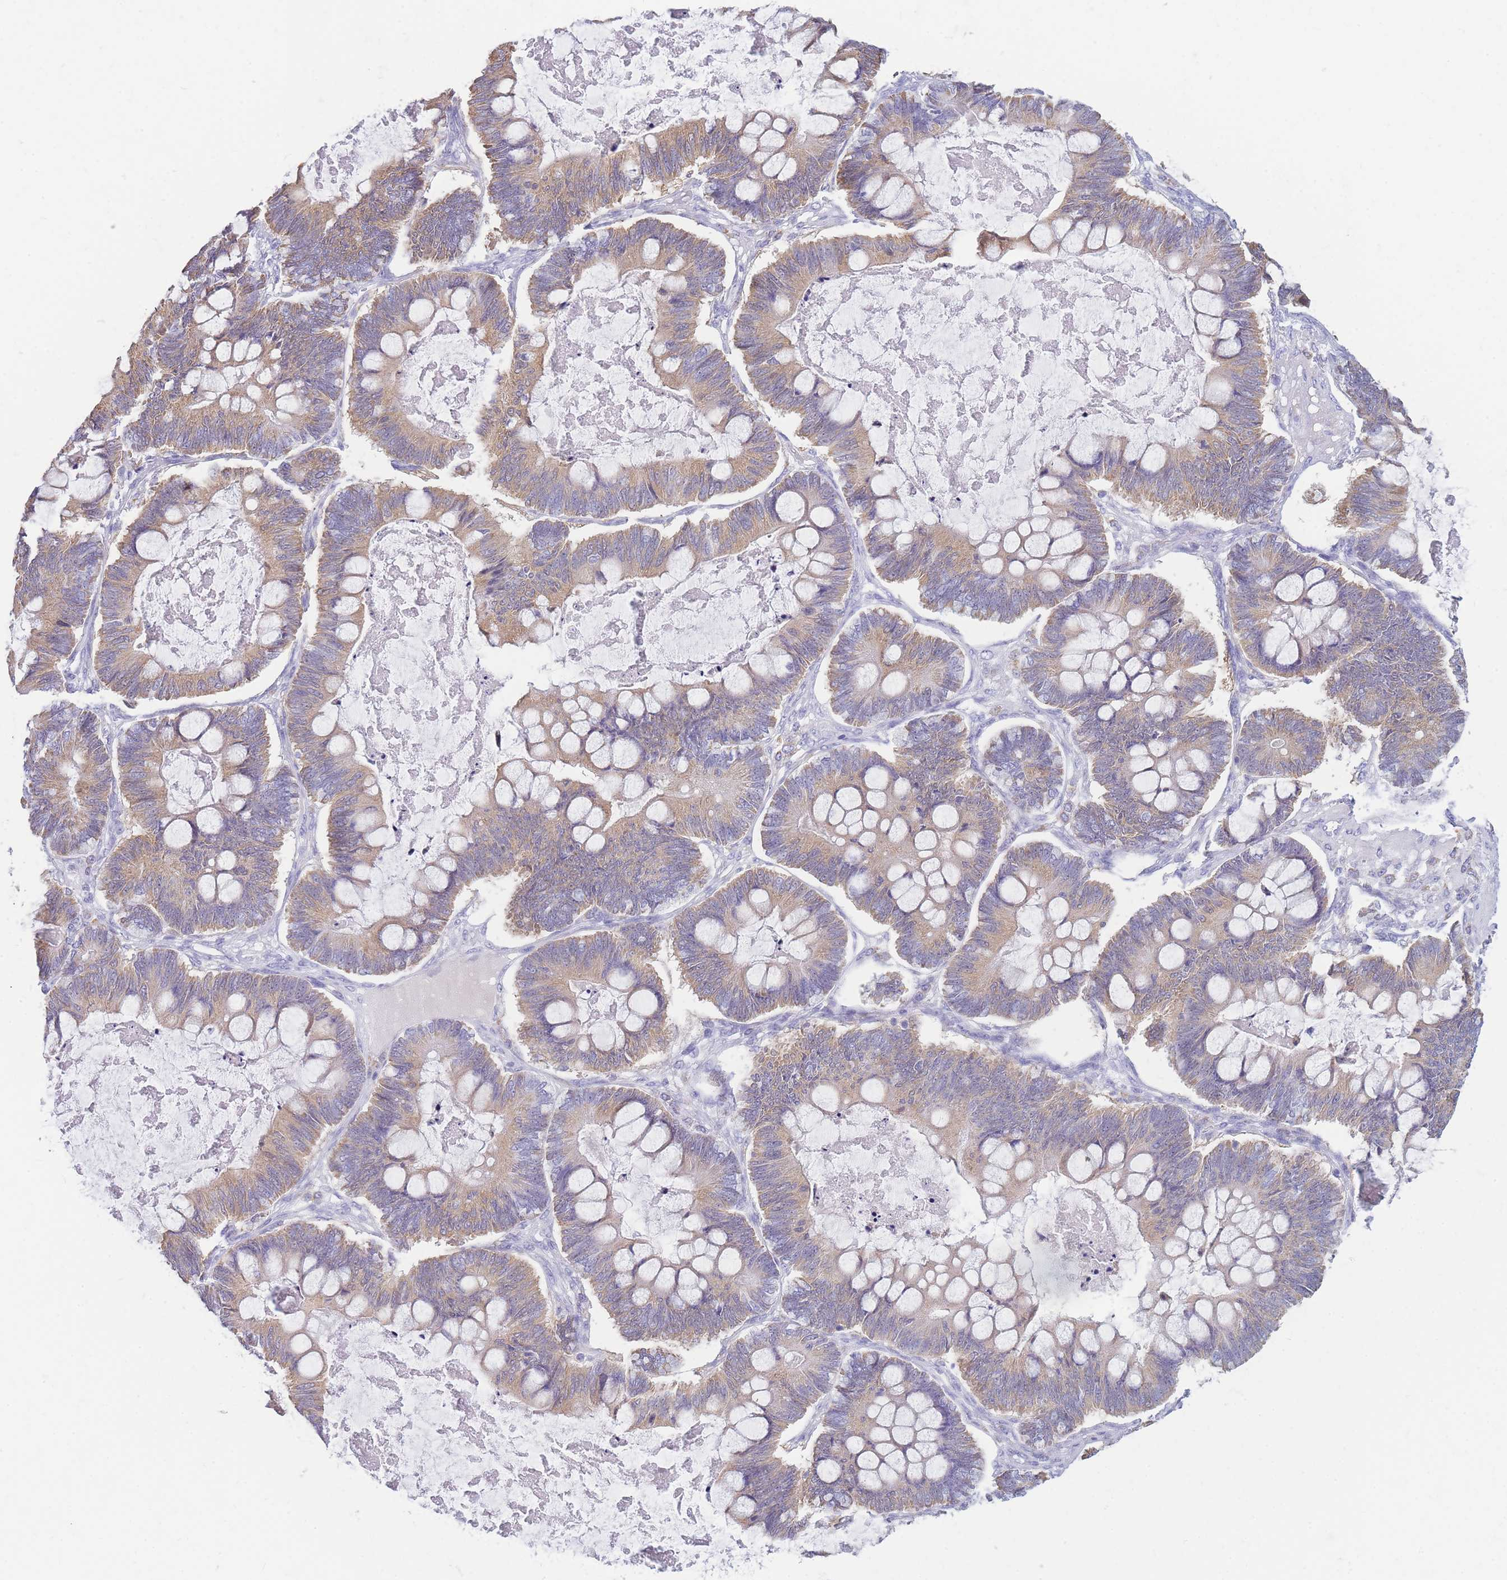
{"staining": {"intensity": "moderate", "quantity": ">75%", "location": "cytoplasmic/membranous"}, "tissue": "ovarian cancer", "cell_type": "Tumor cells", "image_type": "cancer", "snomed": [{"axis": "morphology", "description": "Cystadenocarcinoma, mucinous, NOS"}, {"axis": "topography", "description": "Ovary"}], "caption": "This photomicrograph demonstrates IHC staining of human ovarian cancer, with medium moderate cytoplasmic/membranous staining in about >75% of tumor cells.", "gene": "DHRS11", "patient": {"sex": "female", "age": 61}}